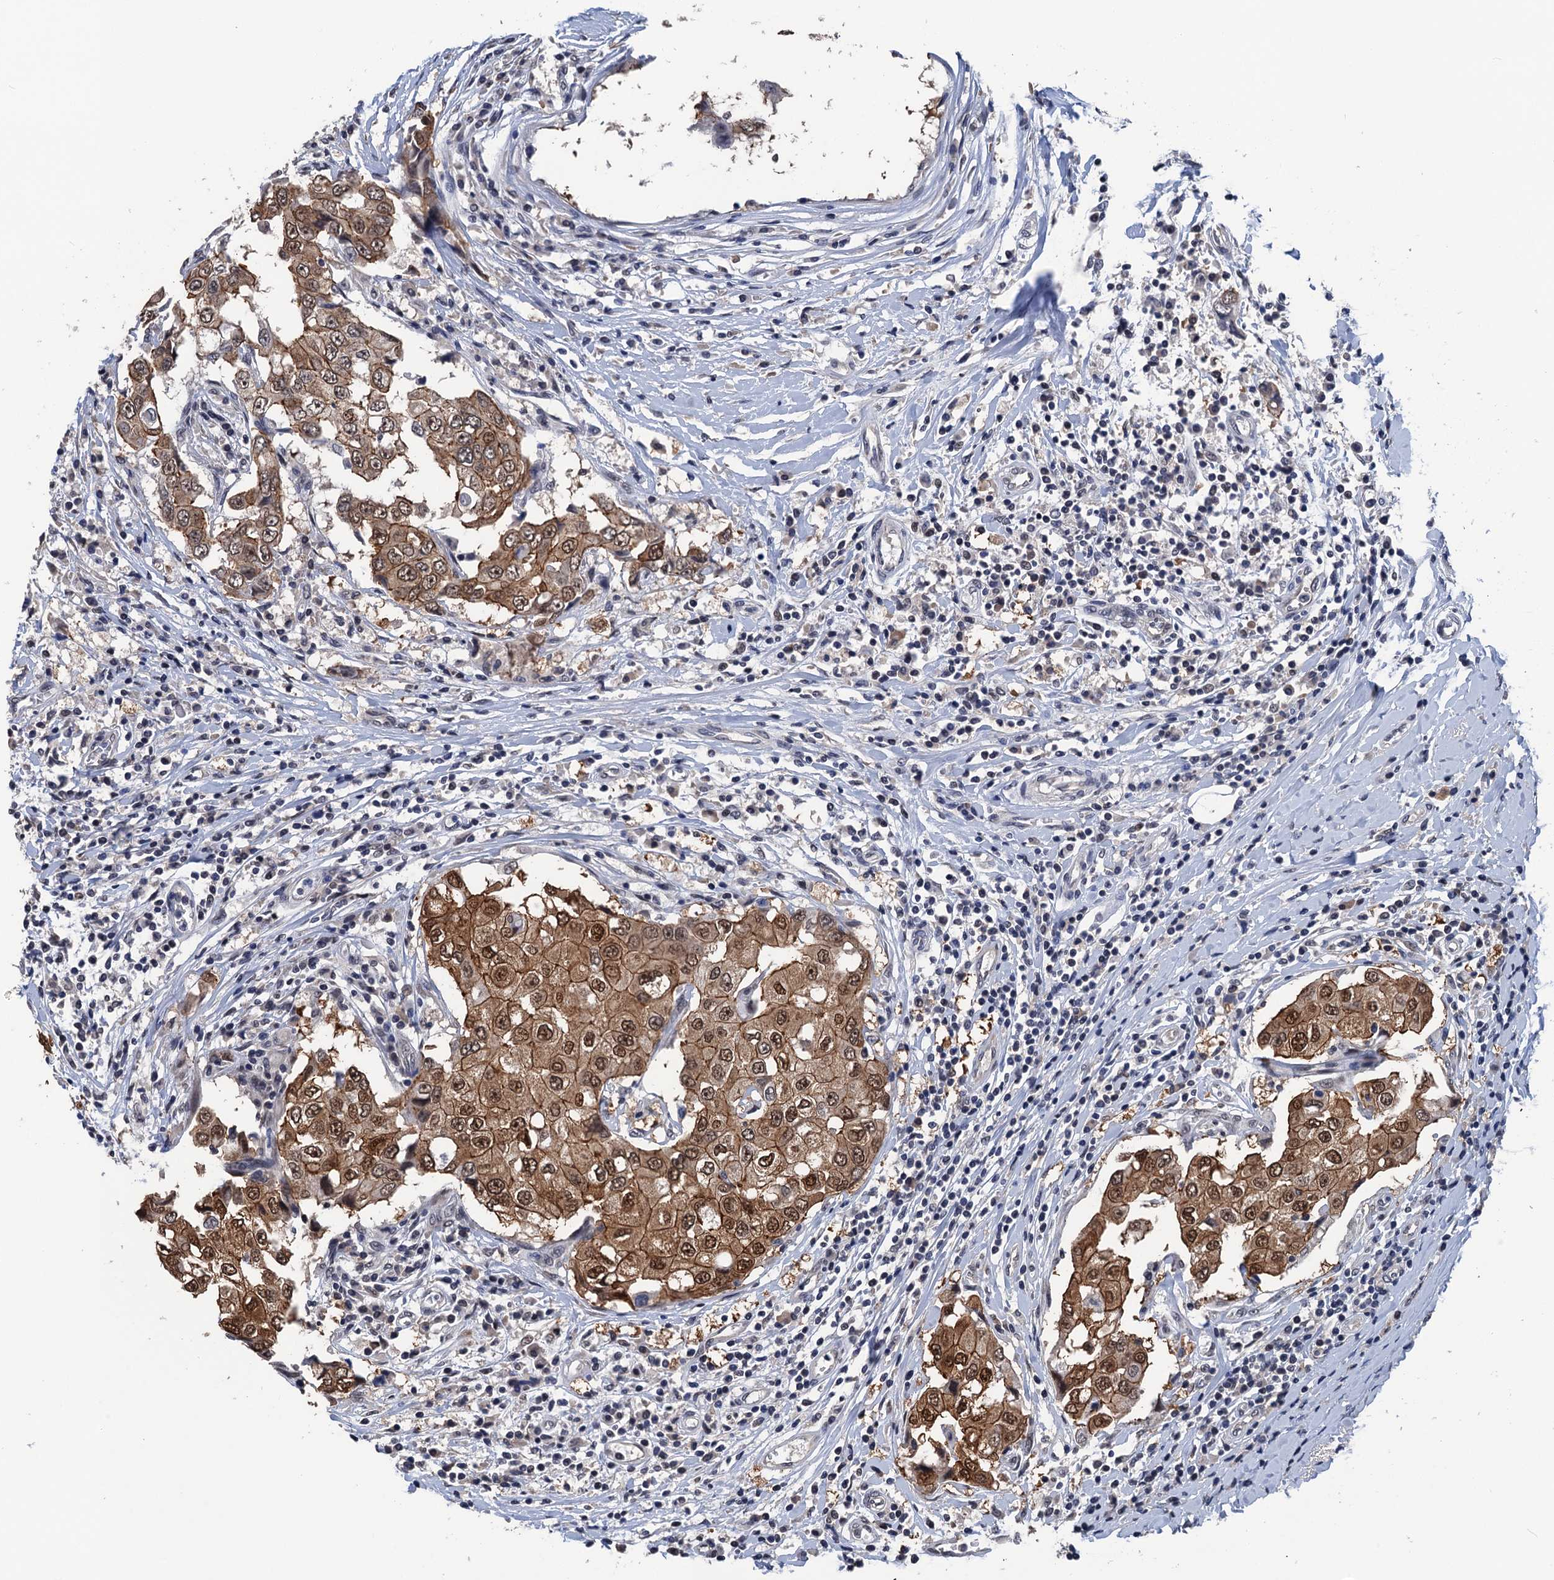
{"staining": {"intensity": "moderate", "quantity": ">75%", "location": "cytoplasmic/membranous,nuclear"}, "tissue": "breast cancer", "cell_type": "Tumor cells", "image_type": "cancer", "snomed": [{"axis": "morphology", "description": "Duct carcinoma"}, {"axis": "topography", "description": "Breast"}], "caption": "A micrograph showing moderate cytoplasmic/membranous and nuclear positivity in approximately >75% of tumor cells in invasive ductal carcinoma (breast), as visualized by brown immunohistochemical staining.", "gene": "ART5", "patient": {"sex": "female", "age": 27}}